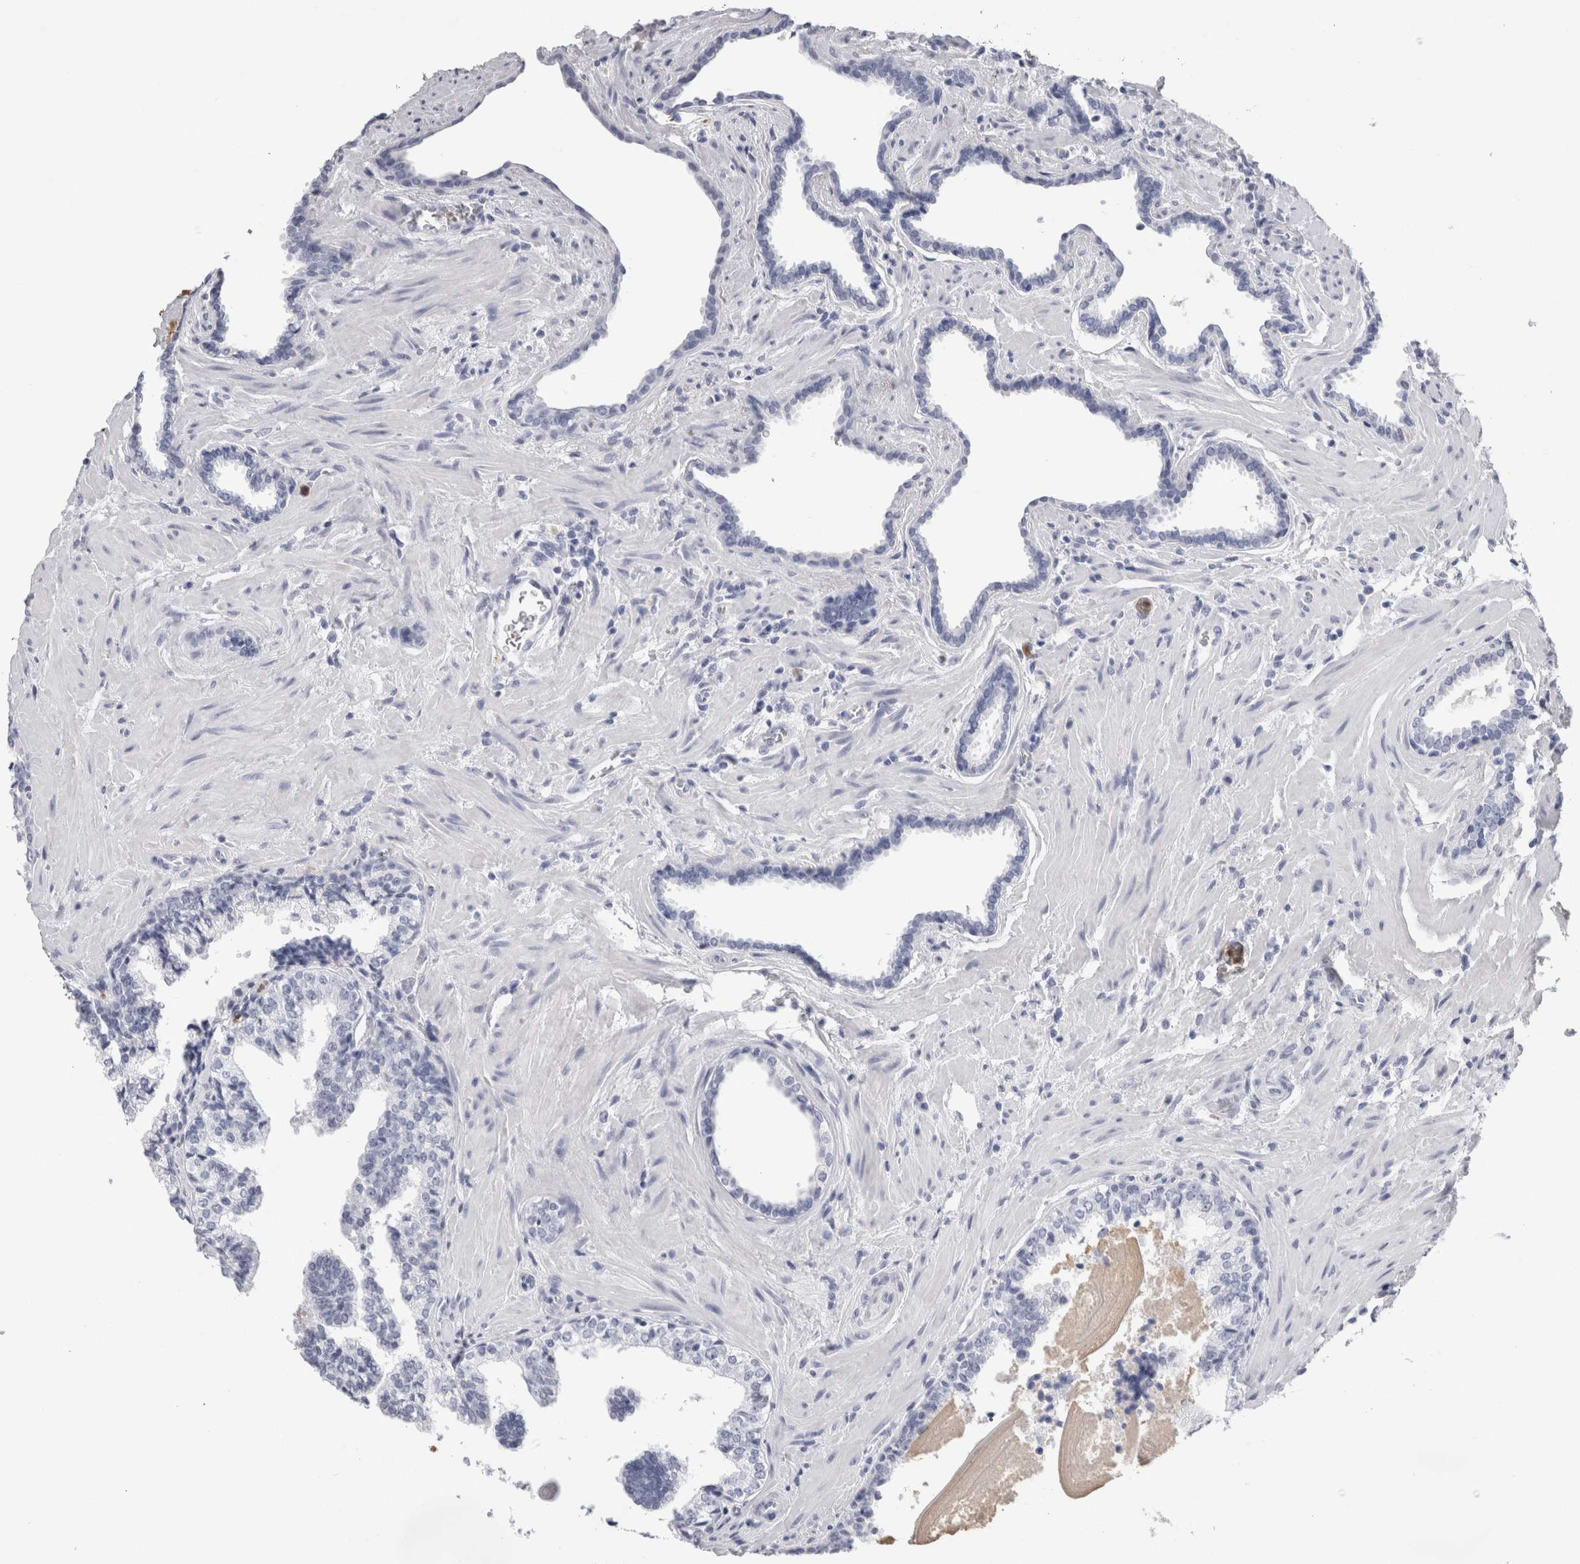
{"staining": {"intensity": "negative", "quantity": "none", "location": "none"}, "tissue": "prostate cancer", "cell_type": "Tumor cells", "image_type": "cancer", "snomed": [{"axis": "morphology", "description": "Adenocarcinoma, Low grade"}, {"axis": "topography", "description": "Prostate"}], "caption": "Micrograph shows no protein expression in tumor cells of low-grade adenocarcinoma (prostate) tissue.", "gene": "S100A12", "patient": {"sex": "male", "age": 60}}